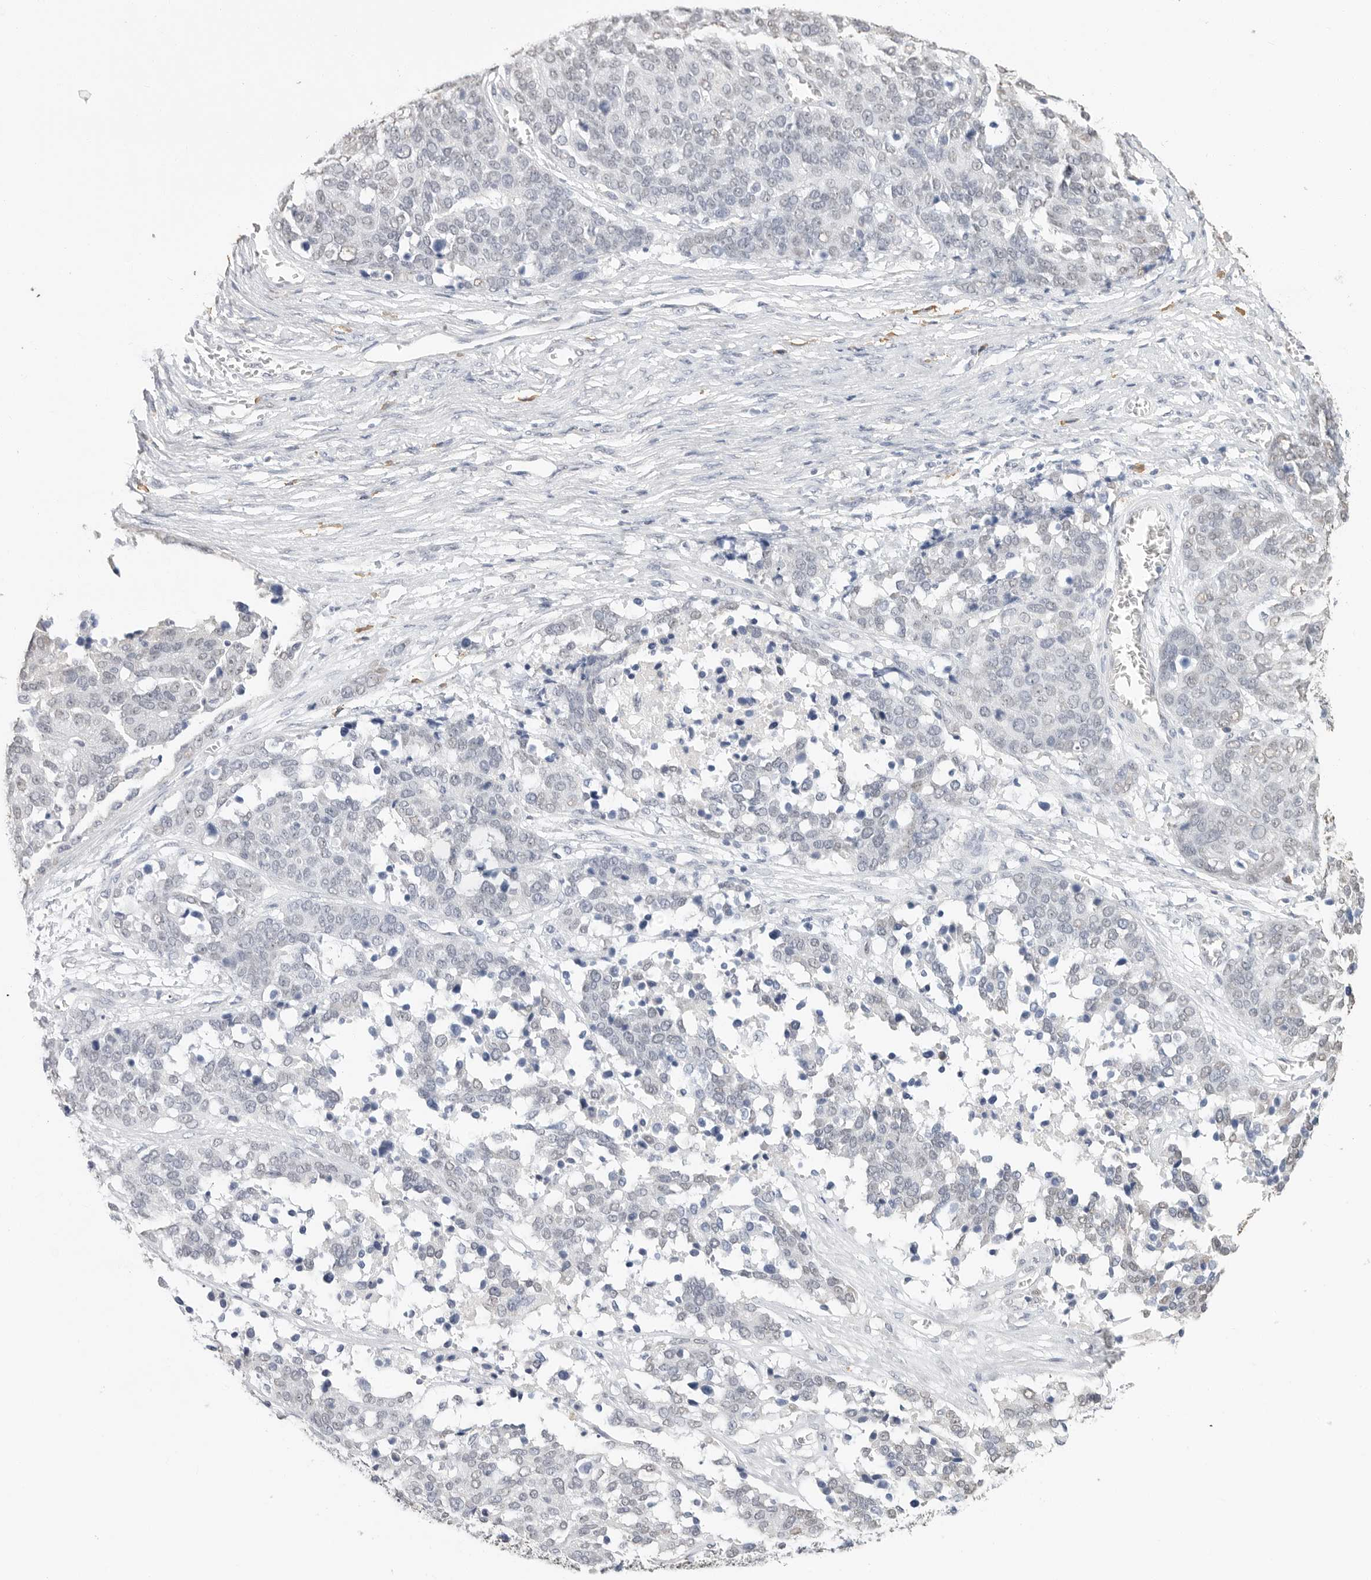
{"staining": {"intensity": "negative", "quantity": "none", "location": "none"}, "tissue": "ovarian cancer", "cell_type": "Tumor cells", "image_type": "cancer", "snomed": [{"axis": "morphology", "description": "Cystadenocarcinoma, serous, NOS"}, {"axis": "topography", "description": "Ovary"}], "caption": "This photomicrograph is of ovarian serous cystadenocarcinoma stained with immunohistochemistry (IHC) to label a protein in brown with the nuclei are counter-stained blue. There is no expression in tumor cells.", "gene": "ARHGEF10", "patient": {"sex": "female", "age": 44}}